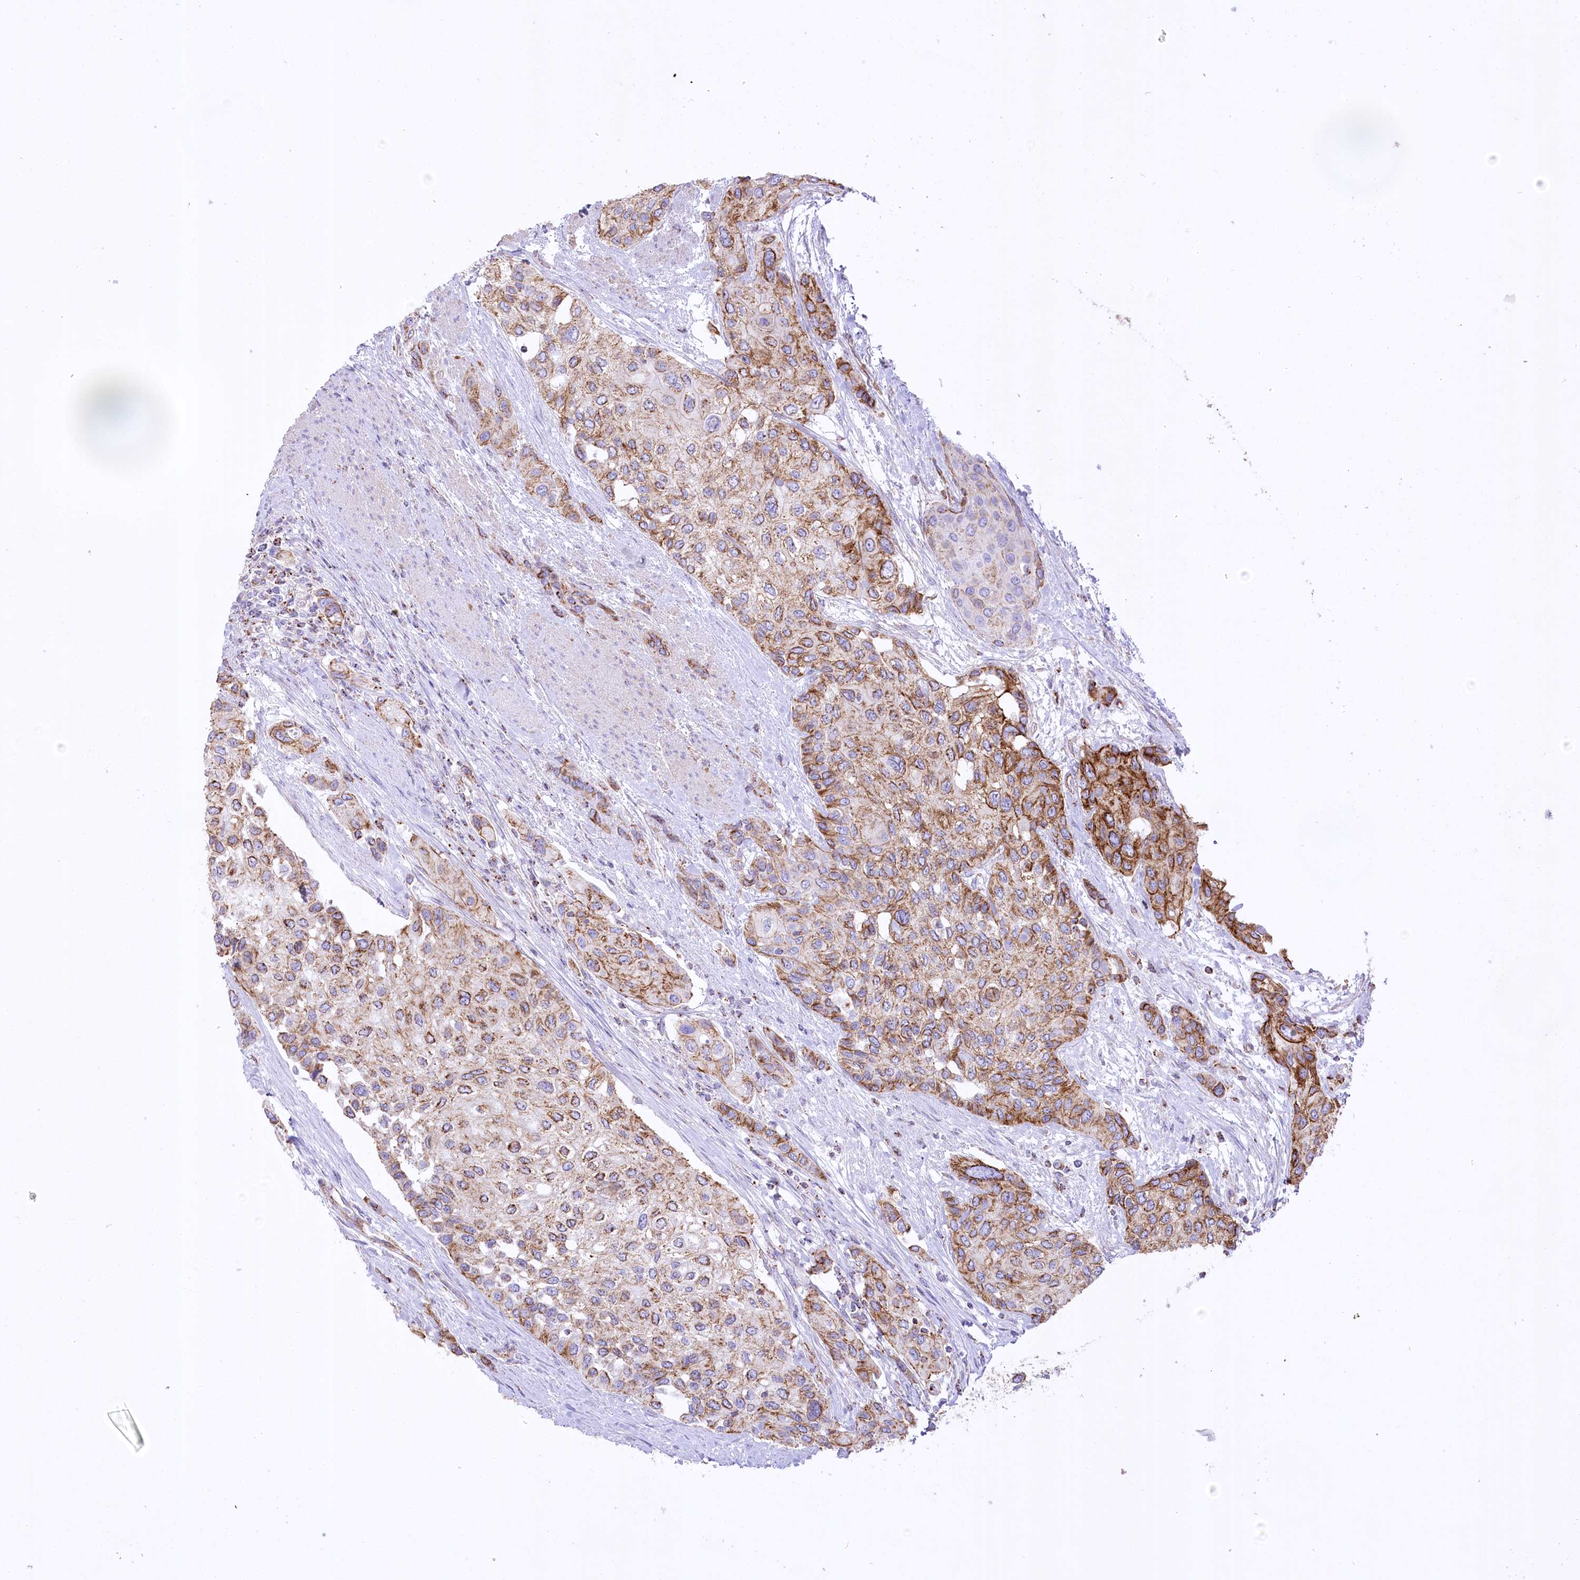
{"staining": {"intensity": "moderate", "quantity": ">75%", "location": "cytoplasmic/membranous"}, "tissue": "urothelial cancer", "cell_type": "Tumor cells", "image_type": "cancer", "snomed": [{"axis": "morphology", "description": "Normal tissue, NOS"}, {"axis": "morphology", "description": "Urothelial carcinoma, High grade"}, {"axis": "topography", "description": "Vascular tissue"}, {"axis": "topography", "description": "Urinary bladder"}], "caption": "Moderate cytoplasmic/membranous protein staining is seen in about >75% of tumor cells in urothelial cancer.", "gene": "FAM216A", "patient": {"sex": "female", "age": 56}}